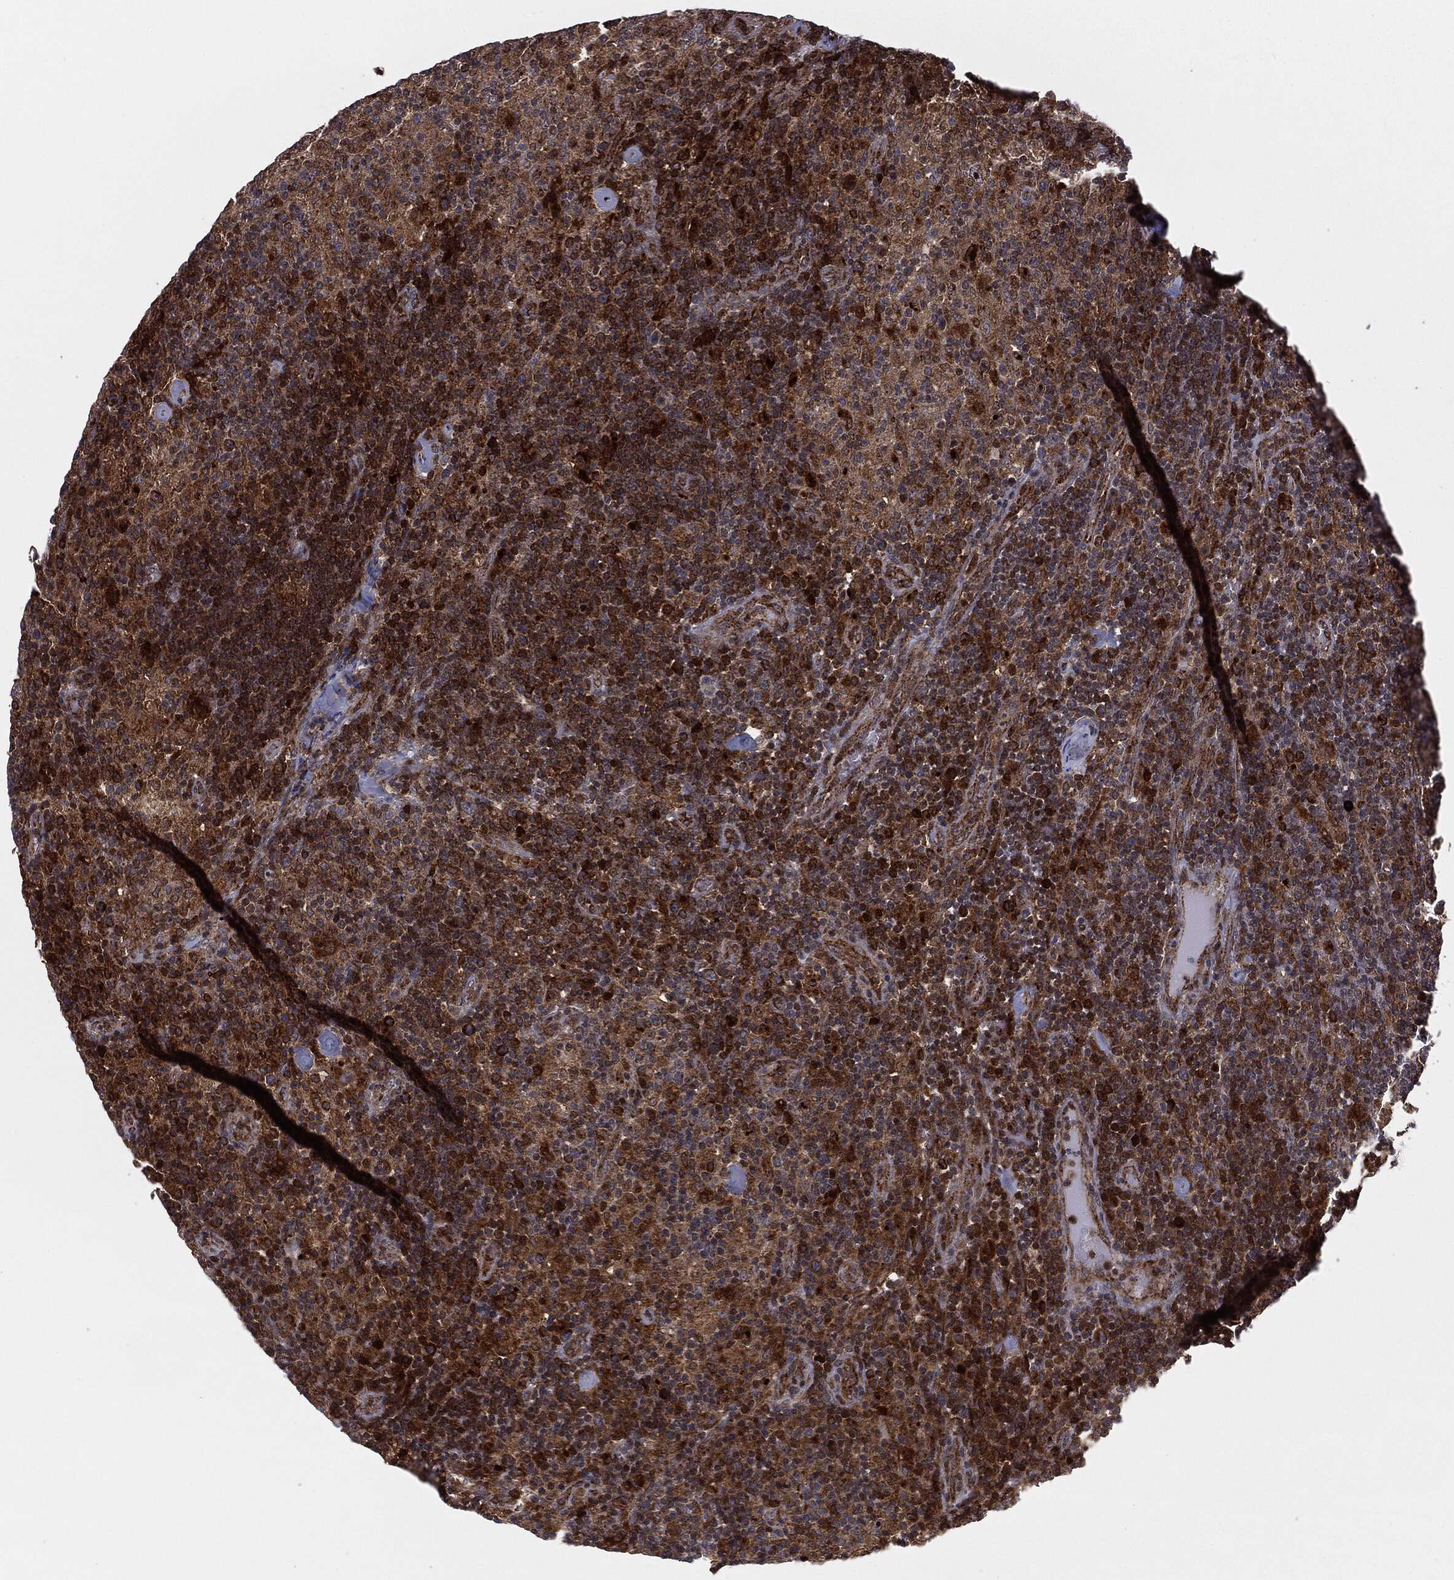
{"staining": {"intensity": "moderate", "quantity": ">75%", "location": "cytoplasmic/membranous"}, "tissue": "lymphoma", "cell_type": "Tumor cells", "image_type": "cancer", "snomed": [{"axis": "morphology", "description": "Hodgkin's disease, NOS"}, {"axis": "topography", "description": "Lymph node"}], "caption": "Approximately >75% of tumor cells in human Hodgkin's disease show moderate cytoplasmic/membranous protein positivity as visualized by brown immunohistochemical staining.", "gene": "PTEN", "patient": {"sex": "male", "age": 70}}